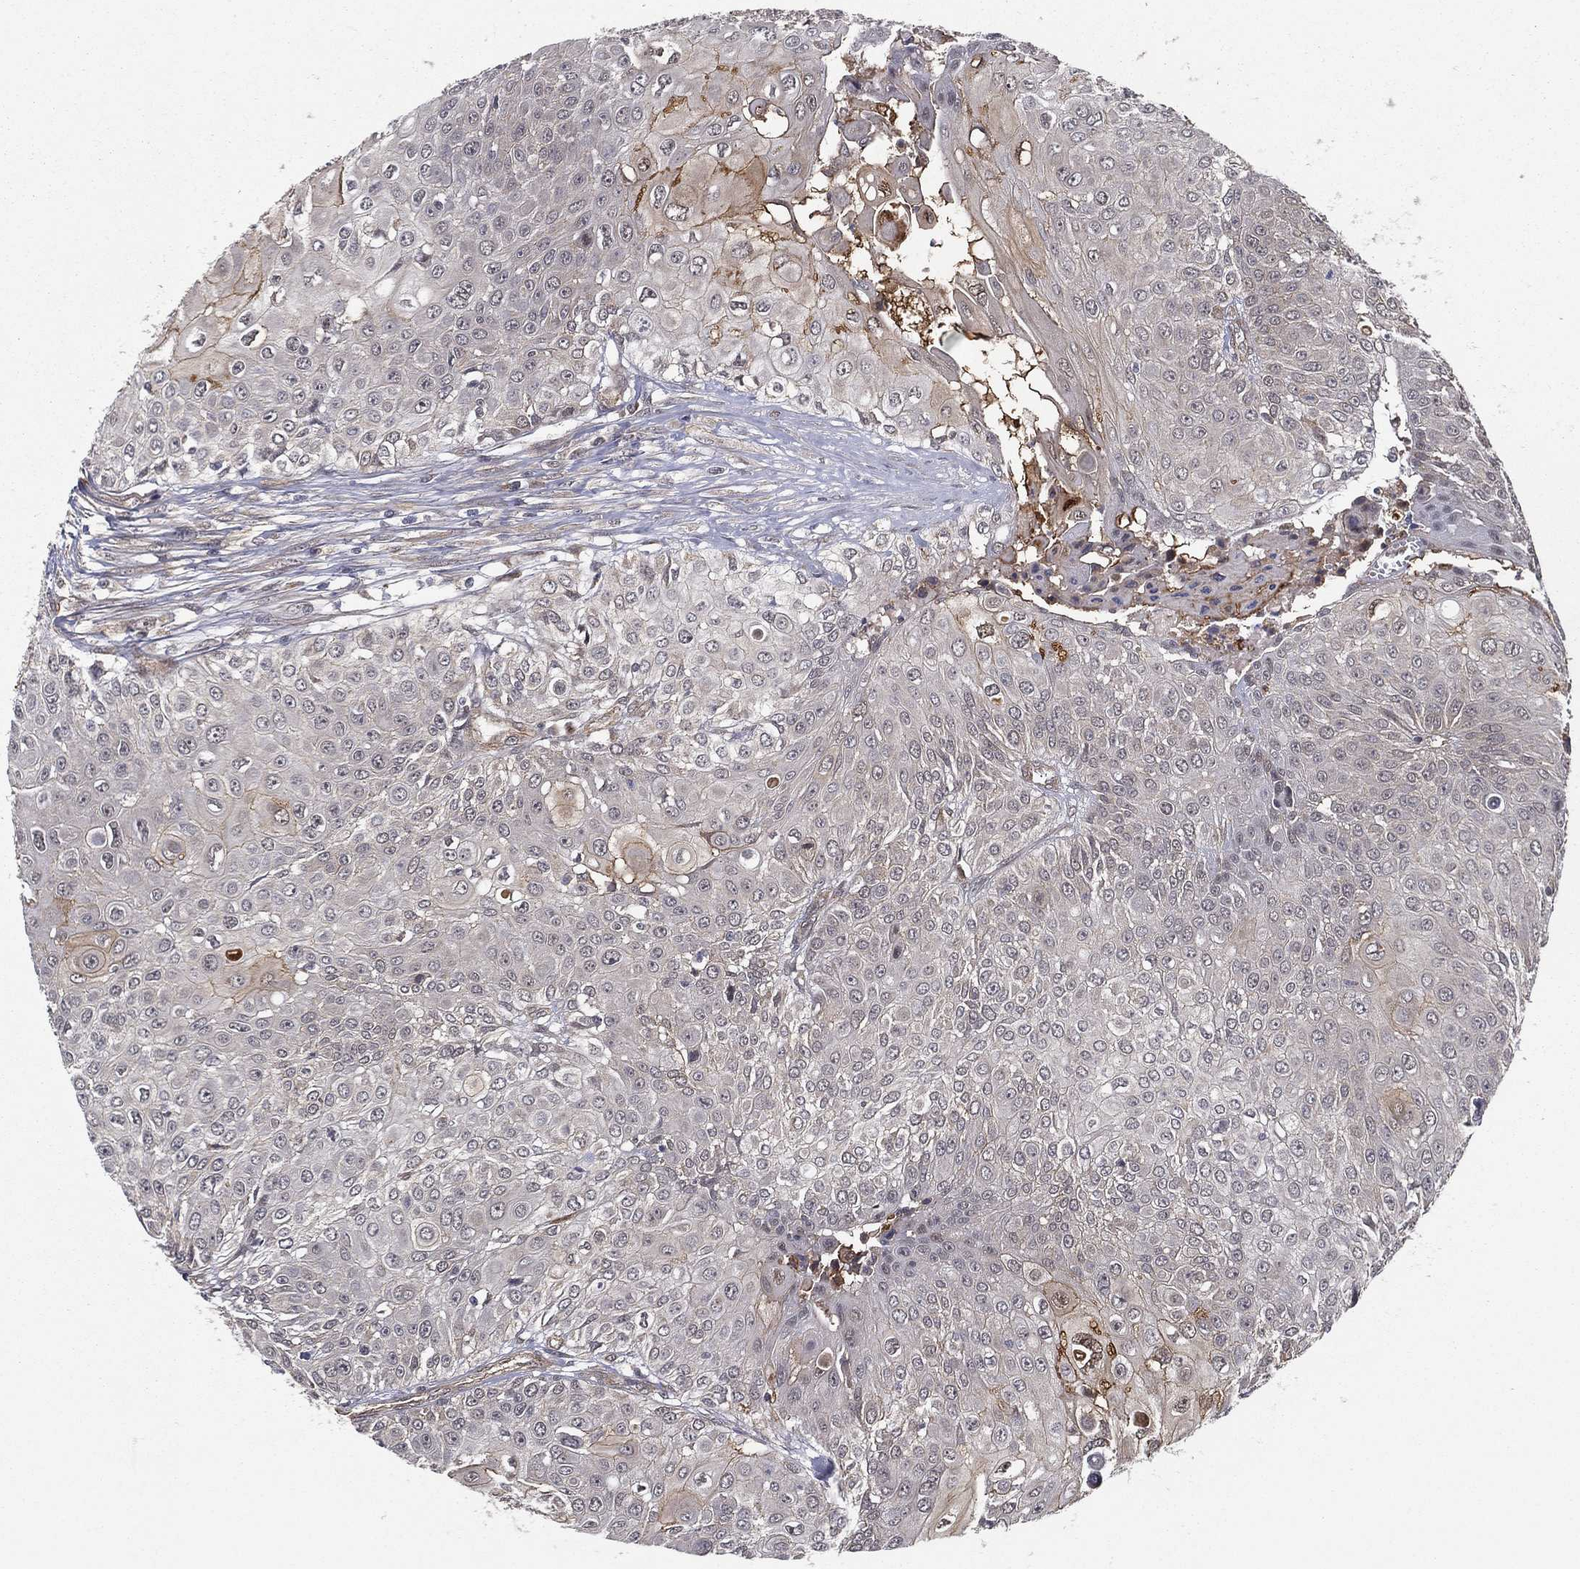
{"staining": {"intensity": "strong", "quantity": "<25%", "location": "cytoplasmic/membranous"}, "tissue": "urothelial cancer", "cell_type": "Tumor cells", "image_type": "cancer", "snomed": [{"axis": "morphology", "description": "Urothelial carcinoma, High grade"}, {"axis": "topography", "description": "Urinary bladder"}], "caption": "This histopathology image reveals immunohistochemistry staining of human urothelial cancer, with medium strong cytoplasmic/membranous positivity in approximately <25% of tumor cells.", "gene": "UACA", "patient": {"sex": "female", "age": 79}}